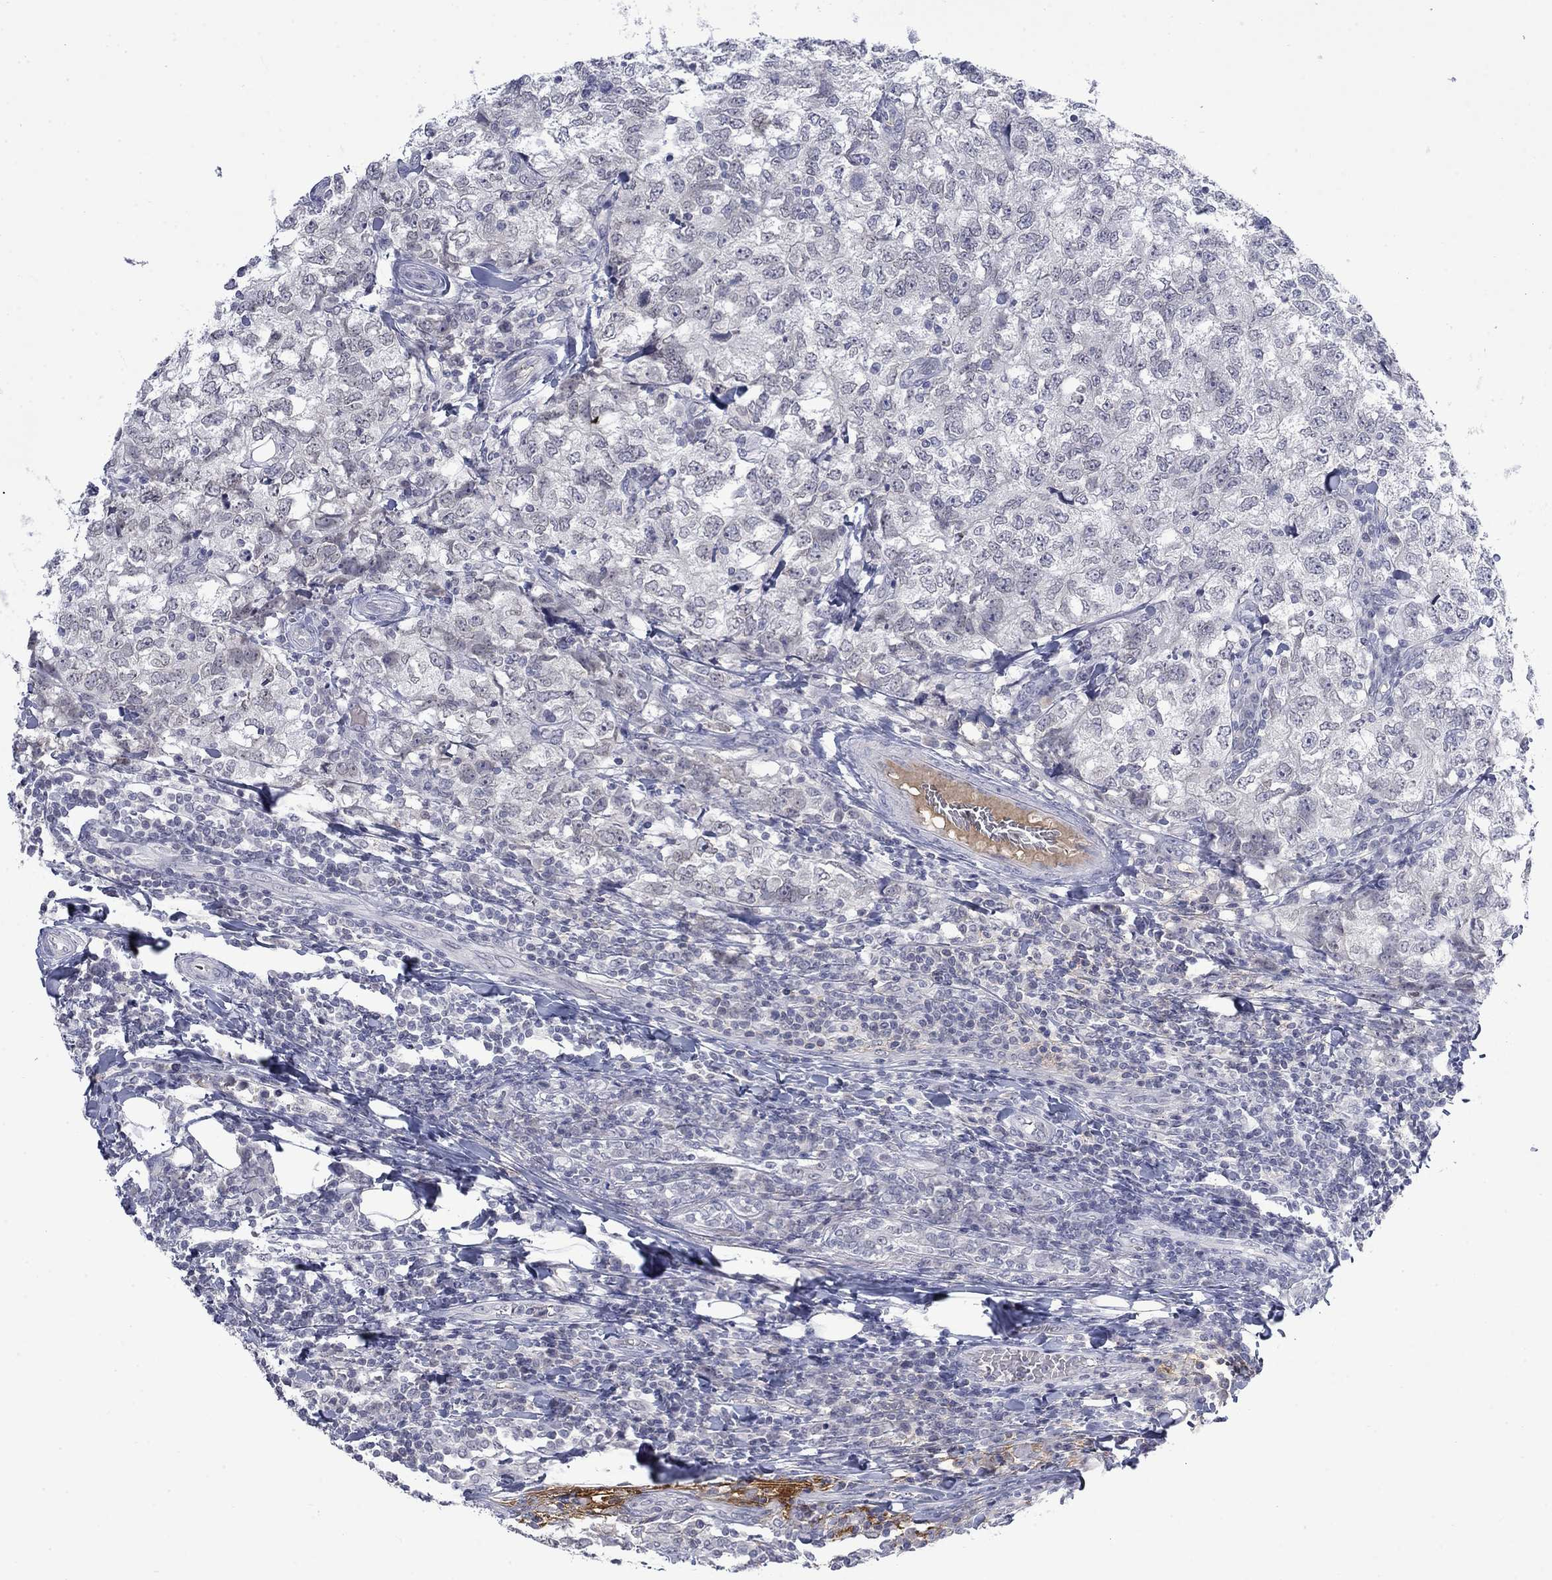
{"staining": {"intensity": "negative", "quantity": "none", "location": "none"}, "tissue": "breast cancer", "cell_type": "Tumor cells", "image_type": "cancer", "snomed": [{"axis": "morphology", "description": "Duct carcinoma"}, {"axis": "topography", "description": "Breast"}], "caption": "This micrograph is of intraductal carcinoma (breast) stained with IHC to label a protein in brown with the nuclei are counter-stained blue. There is no expression in tumor cells. (DAB (3,3'-diaminobenzidine) immunohistochemistry with hematoxylin counter stain).", "gene": "NSMF", "patient": {"sex": "female", "age": 30}}